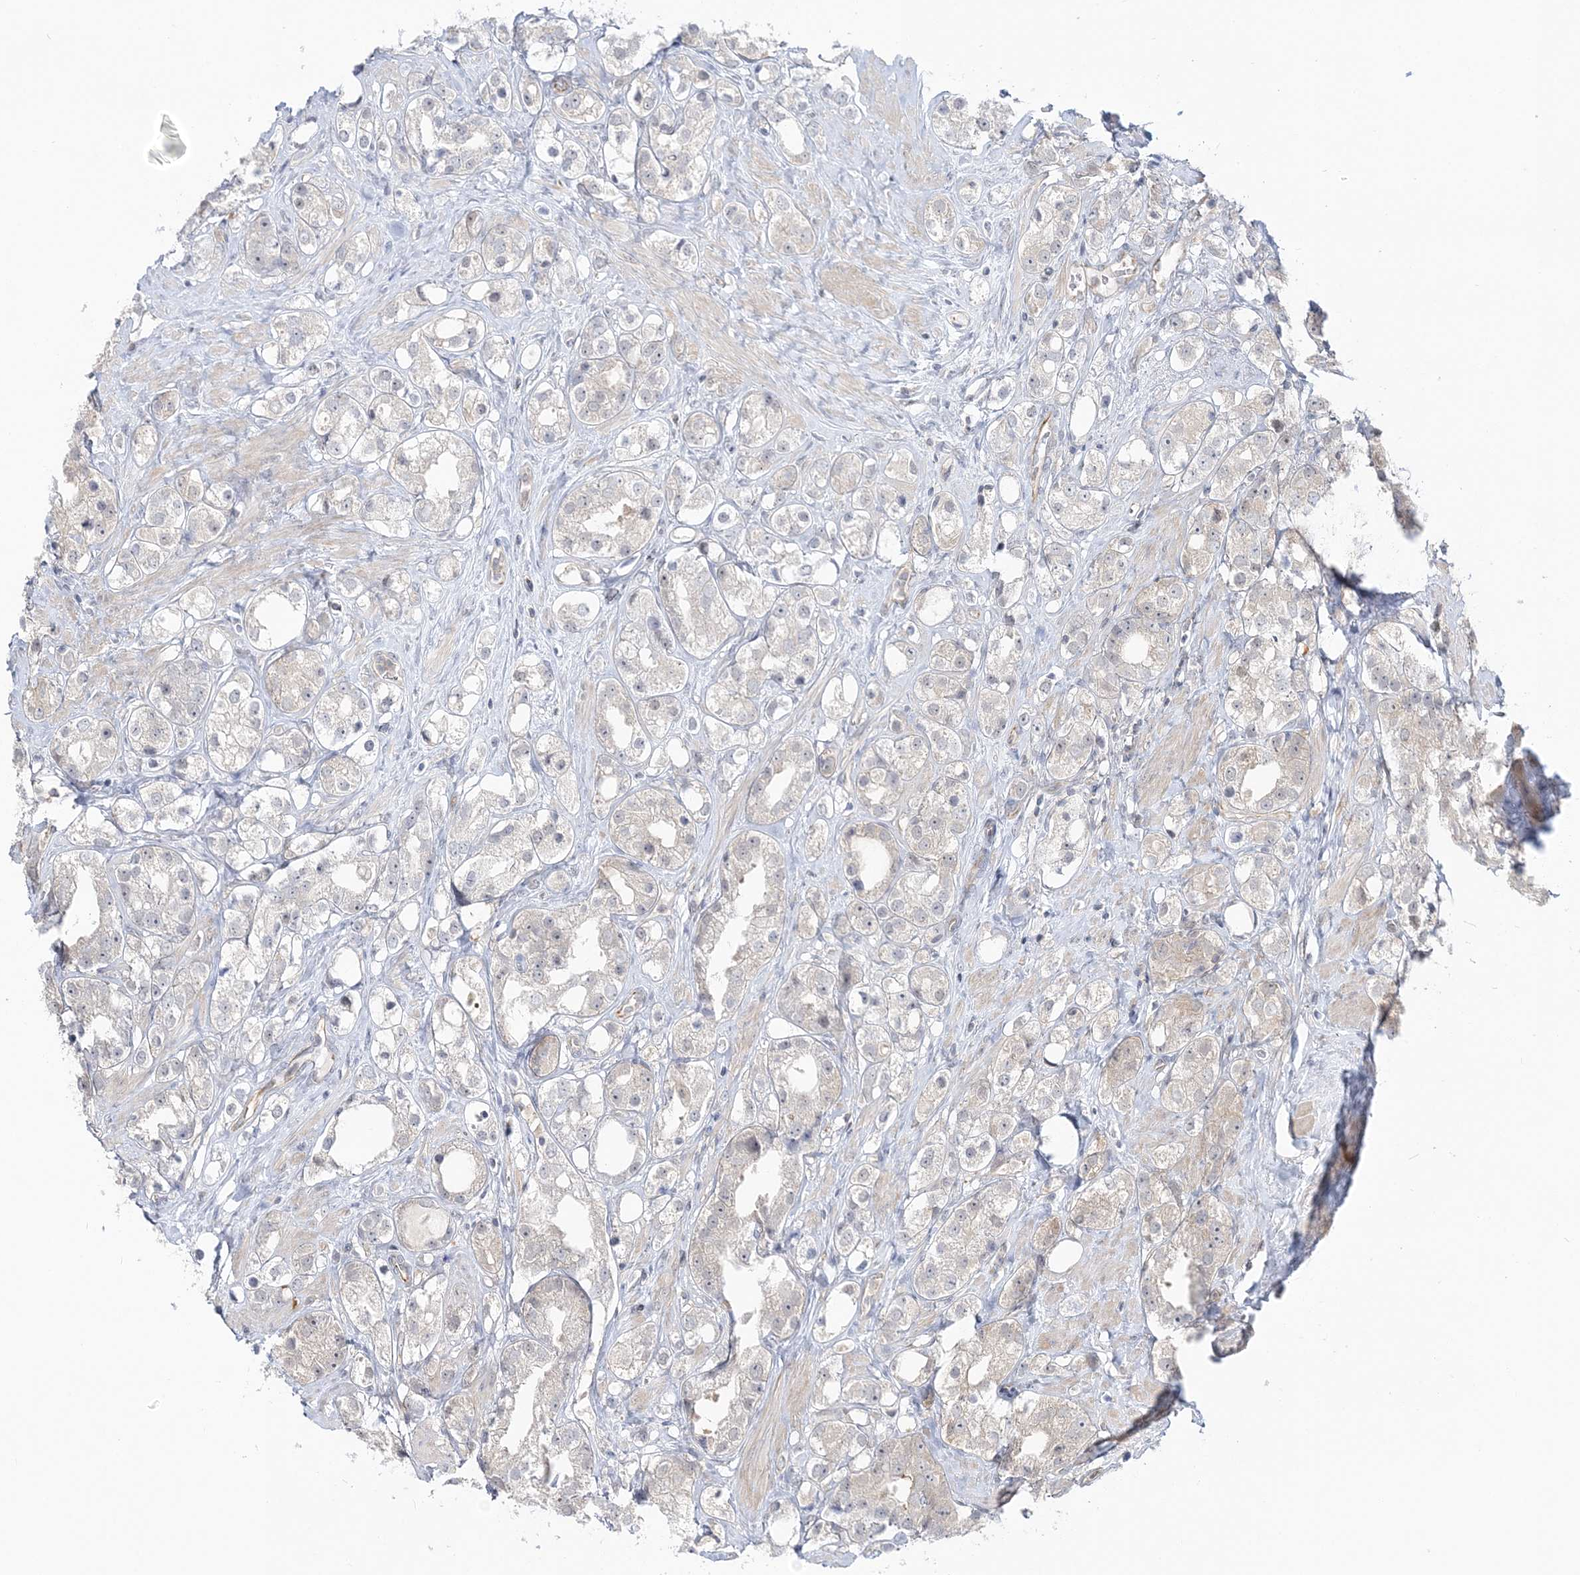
{"staining": {"intensity": "negative", "quantity": "none", "location": "none"}, "tissue": "prostate cancer", "cell_type": "Tumor cells", "image_type": "cancer", "snomed": [{"axis": "morphology", "description": "Adenocarcinoma, NOS"}, {"axis": "topography", "description": "Prostate"}], "caption": "Immunohistochemistry of prostate cancer (adenocarcinoma) exhibits no positivity in tumor cells.", "gene": "THADA", "patient": {"sex": "male", "age": 79}}